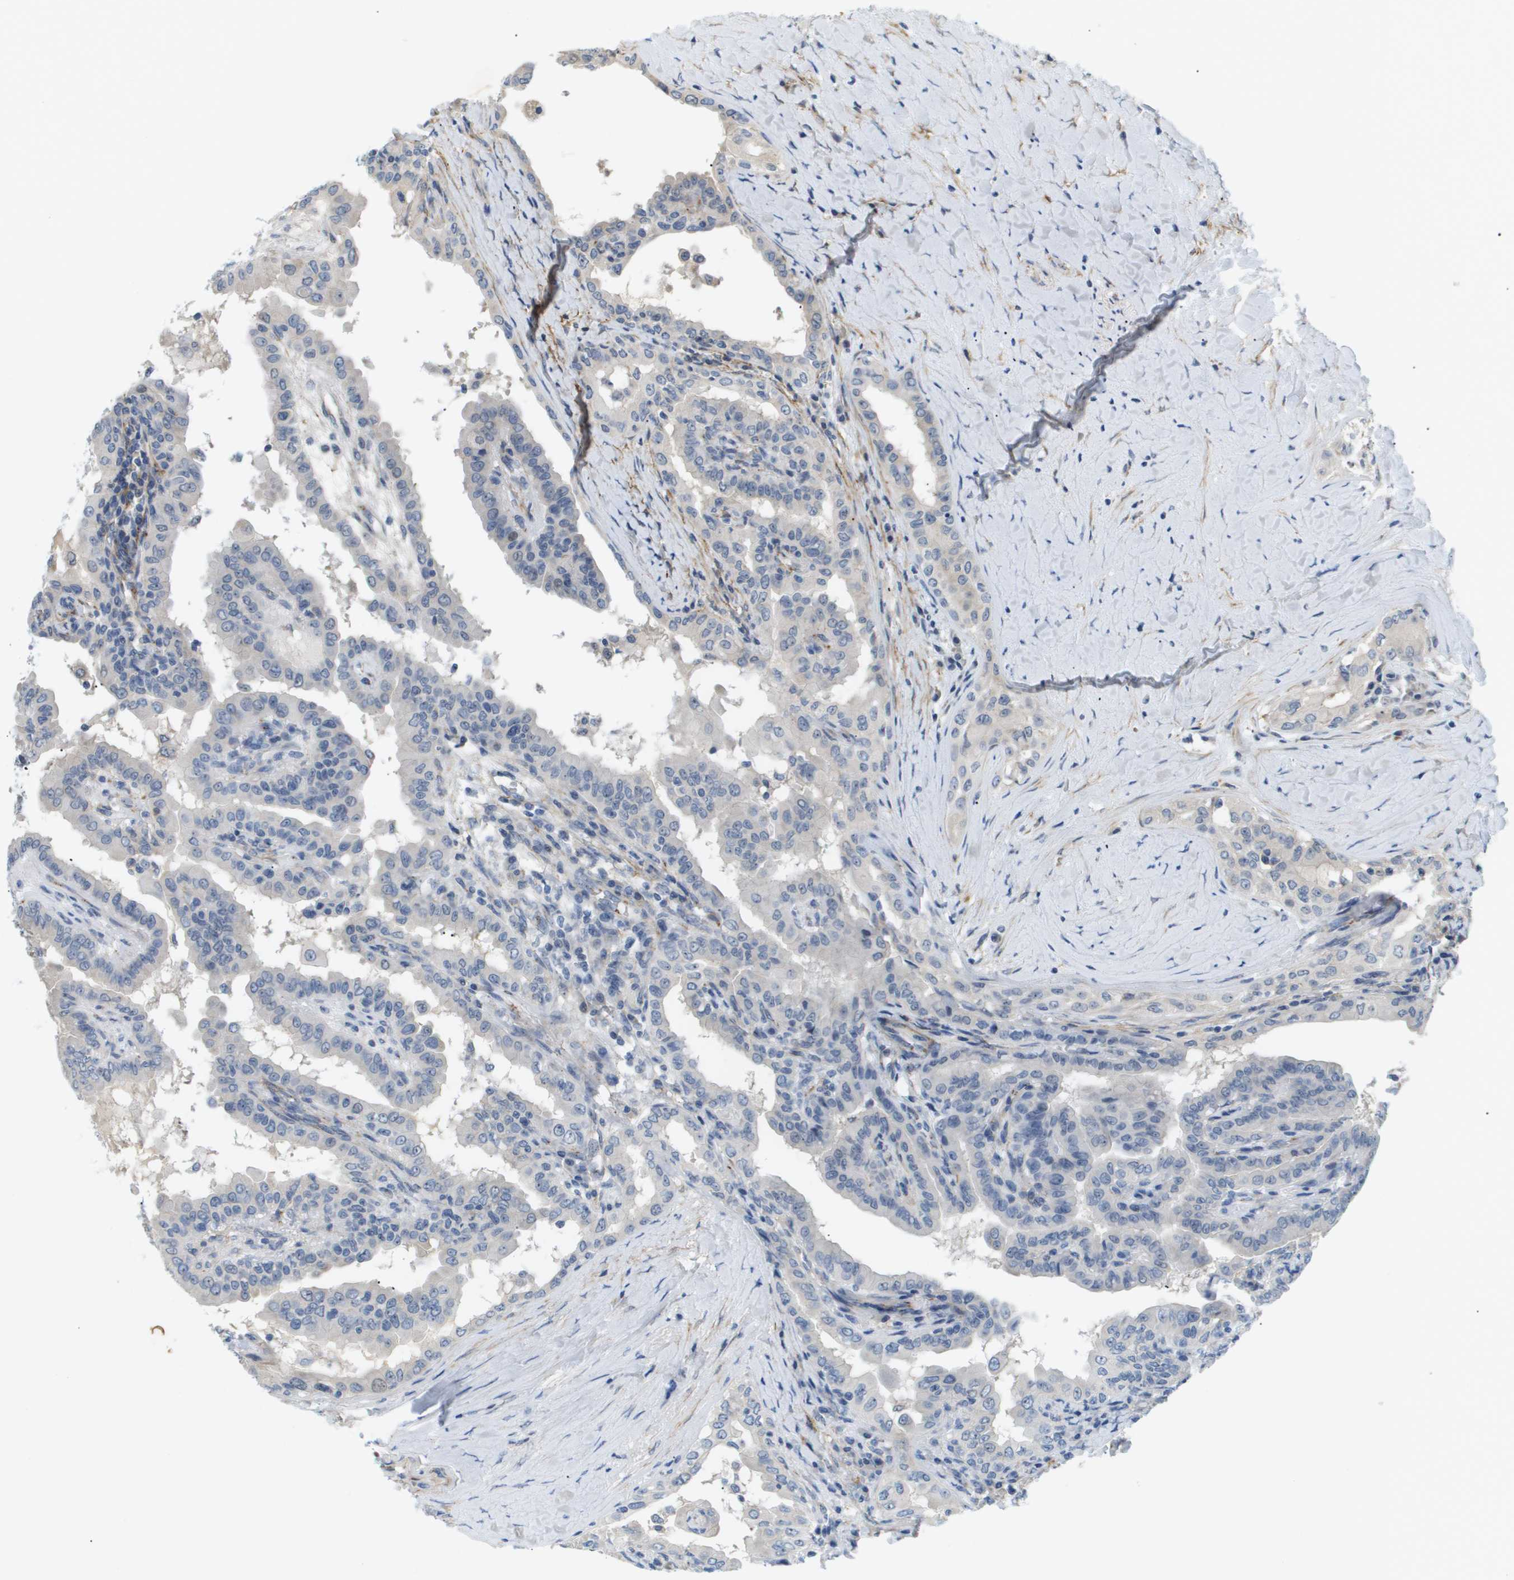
{"staining": {"intensity": "negative", "quantity": "none", "location": "none"}, "tissue": "thyroid cancer", "cell_type": "Tumor cells", "image_type": "cancer", "snomed": [{"axis": "morphology", "description": "Papillary adenocarcinoma, NOS"}, {"axis": "topography", "description": "Thyroid gland"}], "caption": "Tumor cells are negative for brown protein staining in papillary adenocarcinoma (thyroid).", "gene": "OTUD5", "patient": {"sex": "male", "age": 33}}